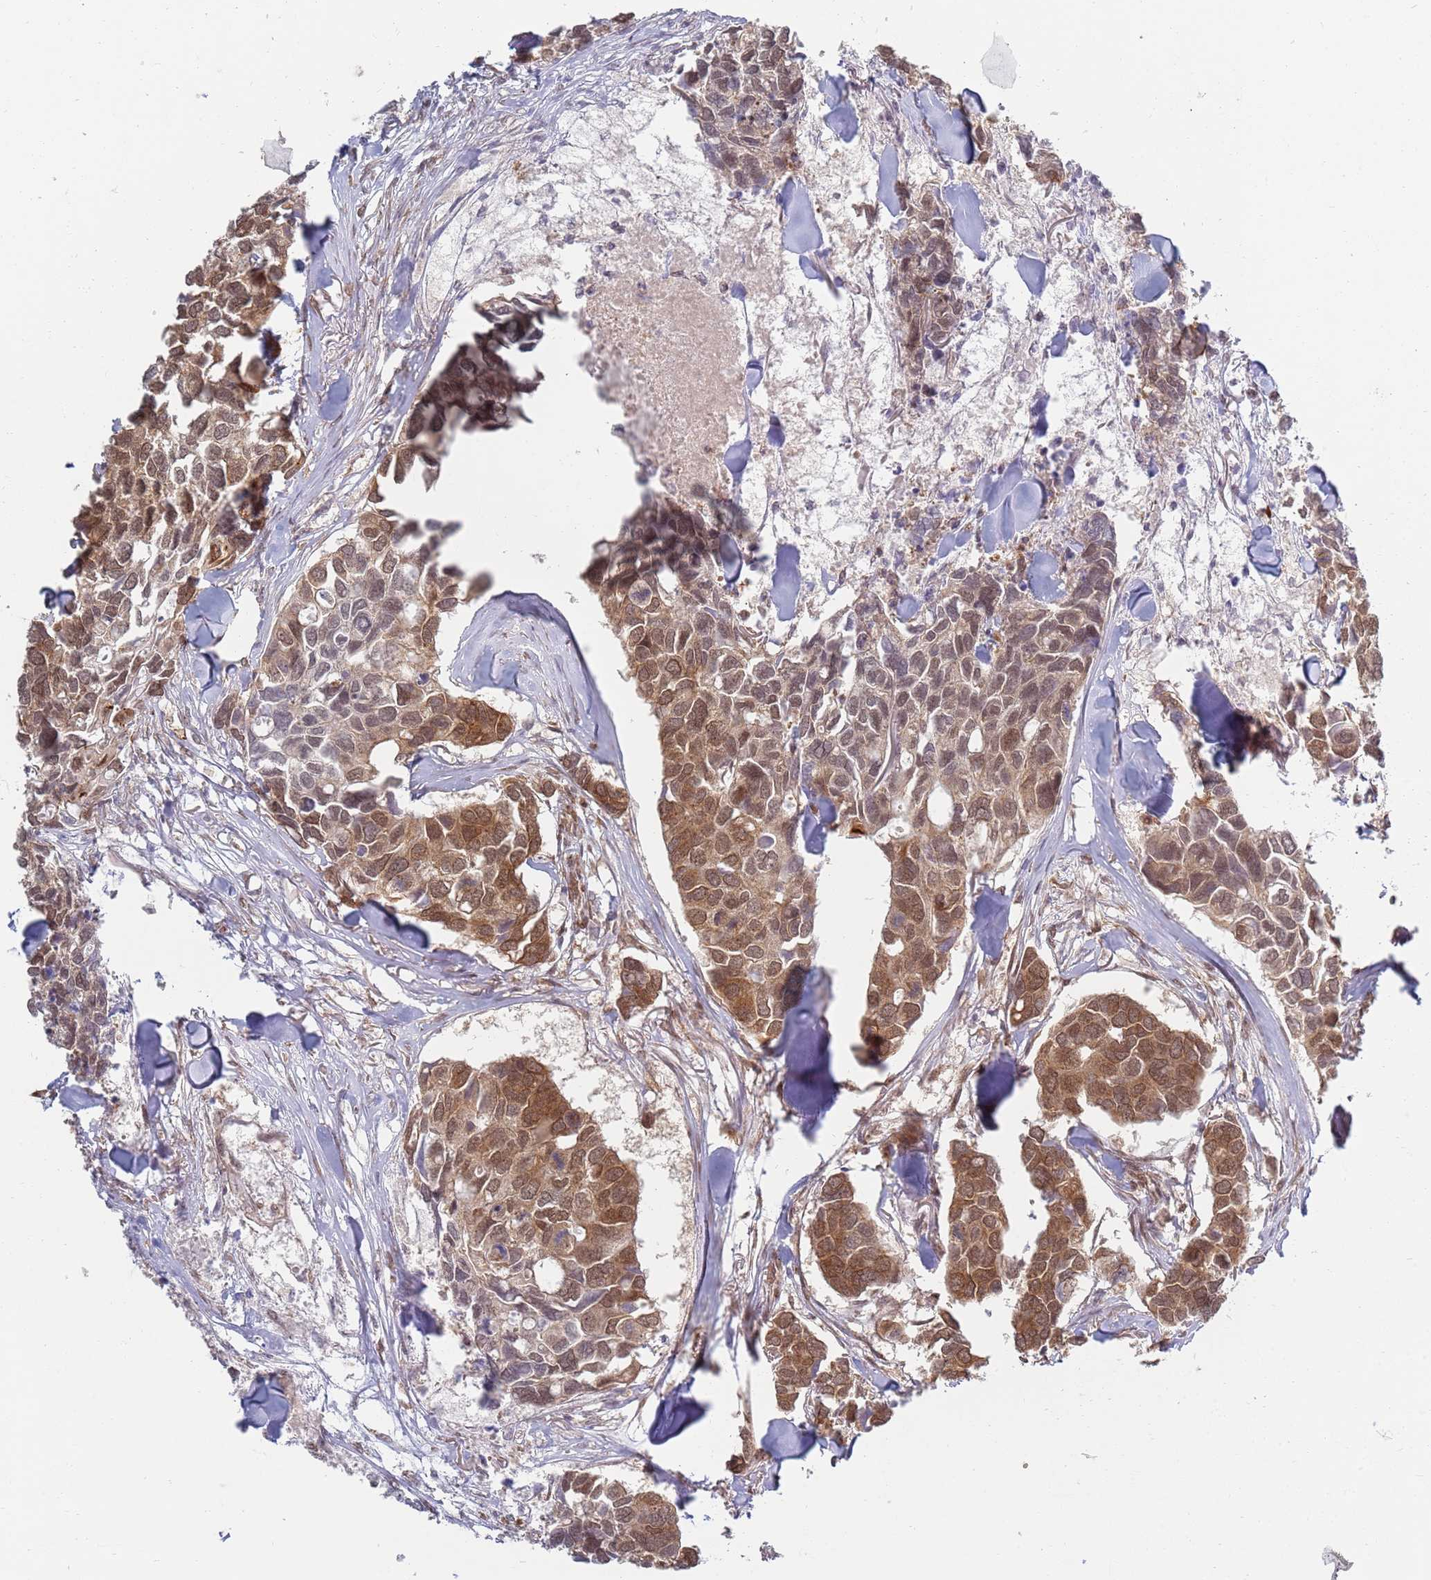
{"staining": {"intensity": "moderate", "quantity": ">75%", "location": "cytoplasmic/membranous,nuclear"}, "tissue": "breast cancer", "cell_type": "Tumor cells", "image_type": "cancer", "snomed": [{"axis": "morphology", "description": "Duct carcinoma"}, {"axis": "topography", "description": "Breast"}], "caption": "DAB immunohistochemical staining of human breast infiltrating ductal carcinoma displays moderate cytoplasmic/membranous and nuclear protein expression in about >75% of tumor cells.", "gene": "CEP170", "patient": {"sex": "female", "age": 83}}